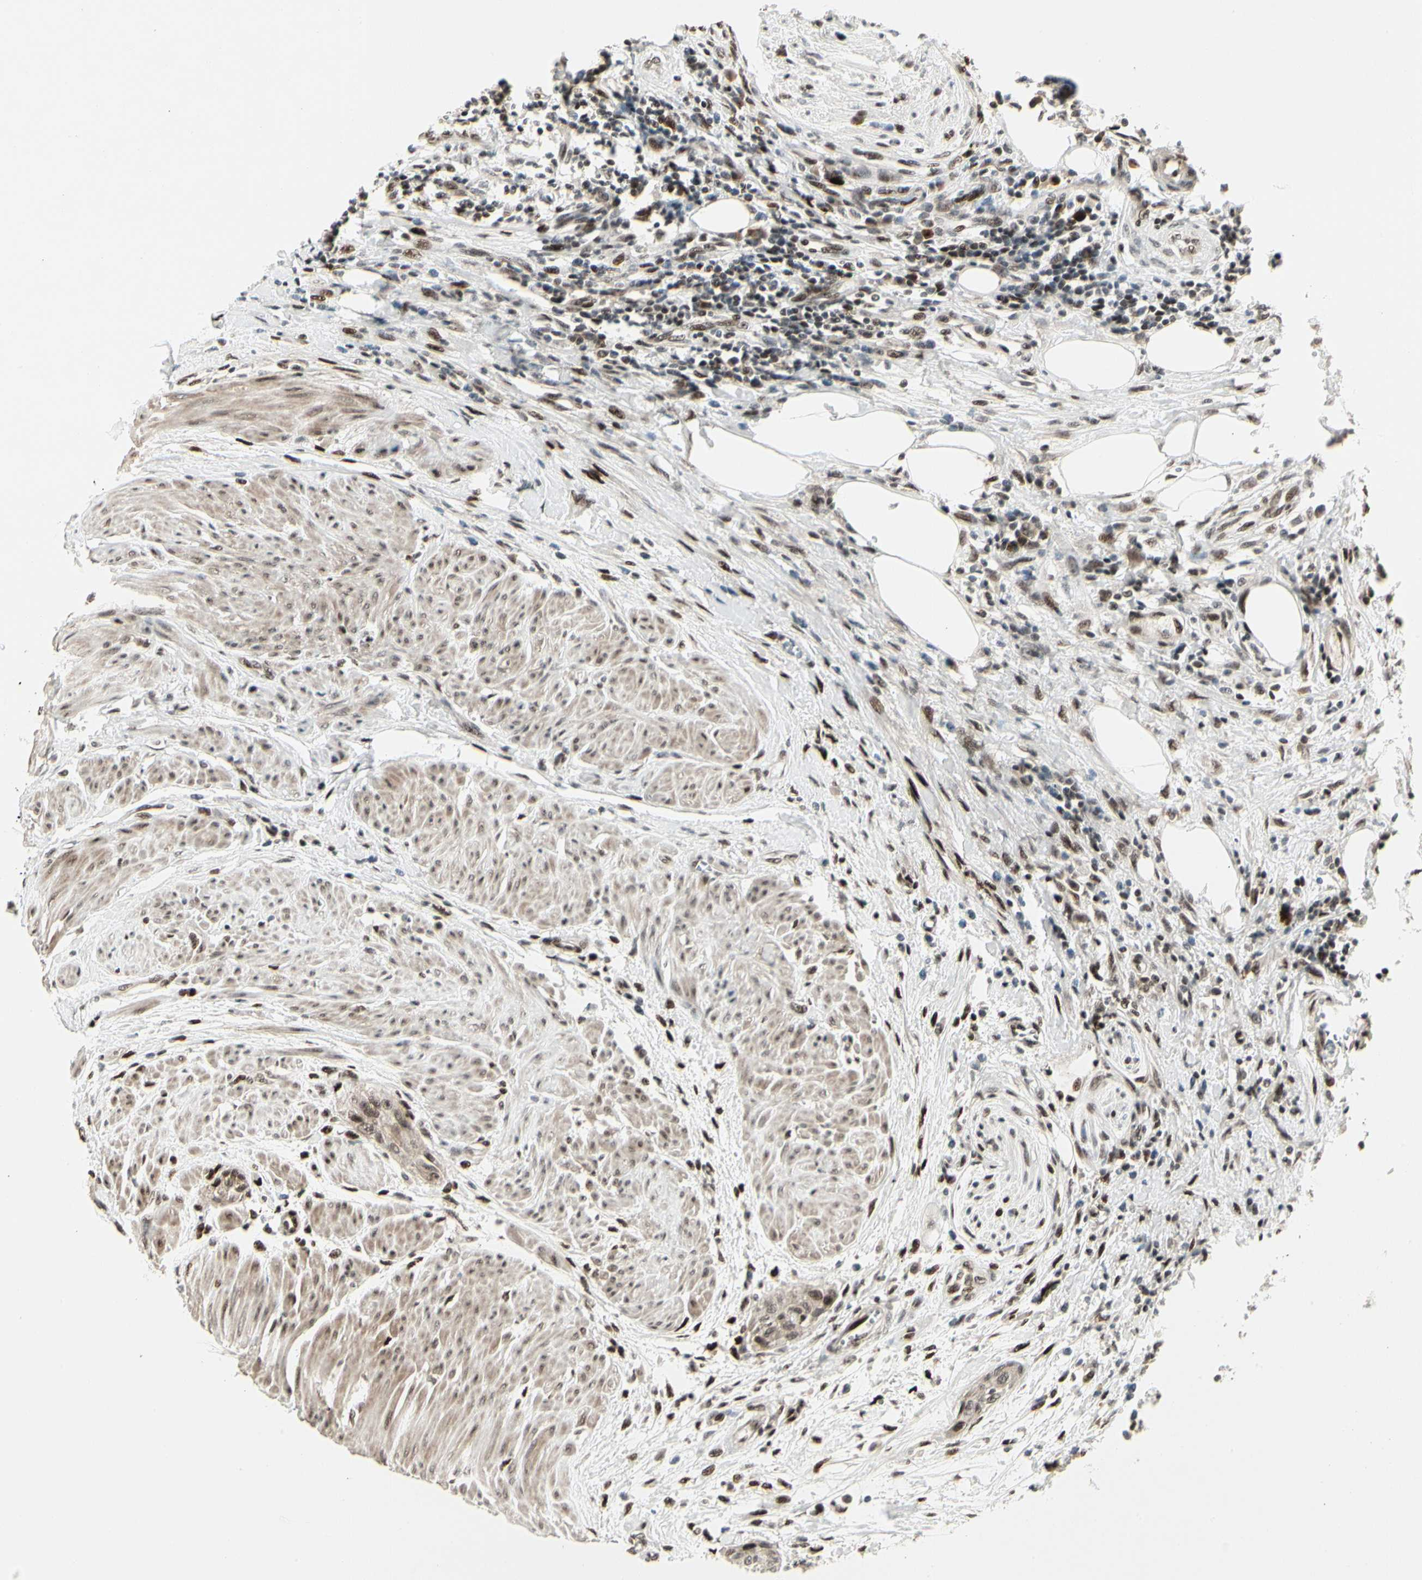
{"staining": {"intensity": "moderate", "quantity": ">75%", "location": "nuclear"}, "tissue": "urothelial cancer", "cell_type": "Tumor cells", "image_type": "cancer", "snomed": [{"axis": "morphology", "description": "Urothelial carcinoma, High grade"}, {"axis": "topography", "description": "Urinary bladder"}], "caption": "Protein staining of urothelial cancer tissue demonstrates moderate nuclear expression in about >75% of tumor cells.", "gene": "FOXJ2", "patient": {"sex": "male", "age": 35}}